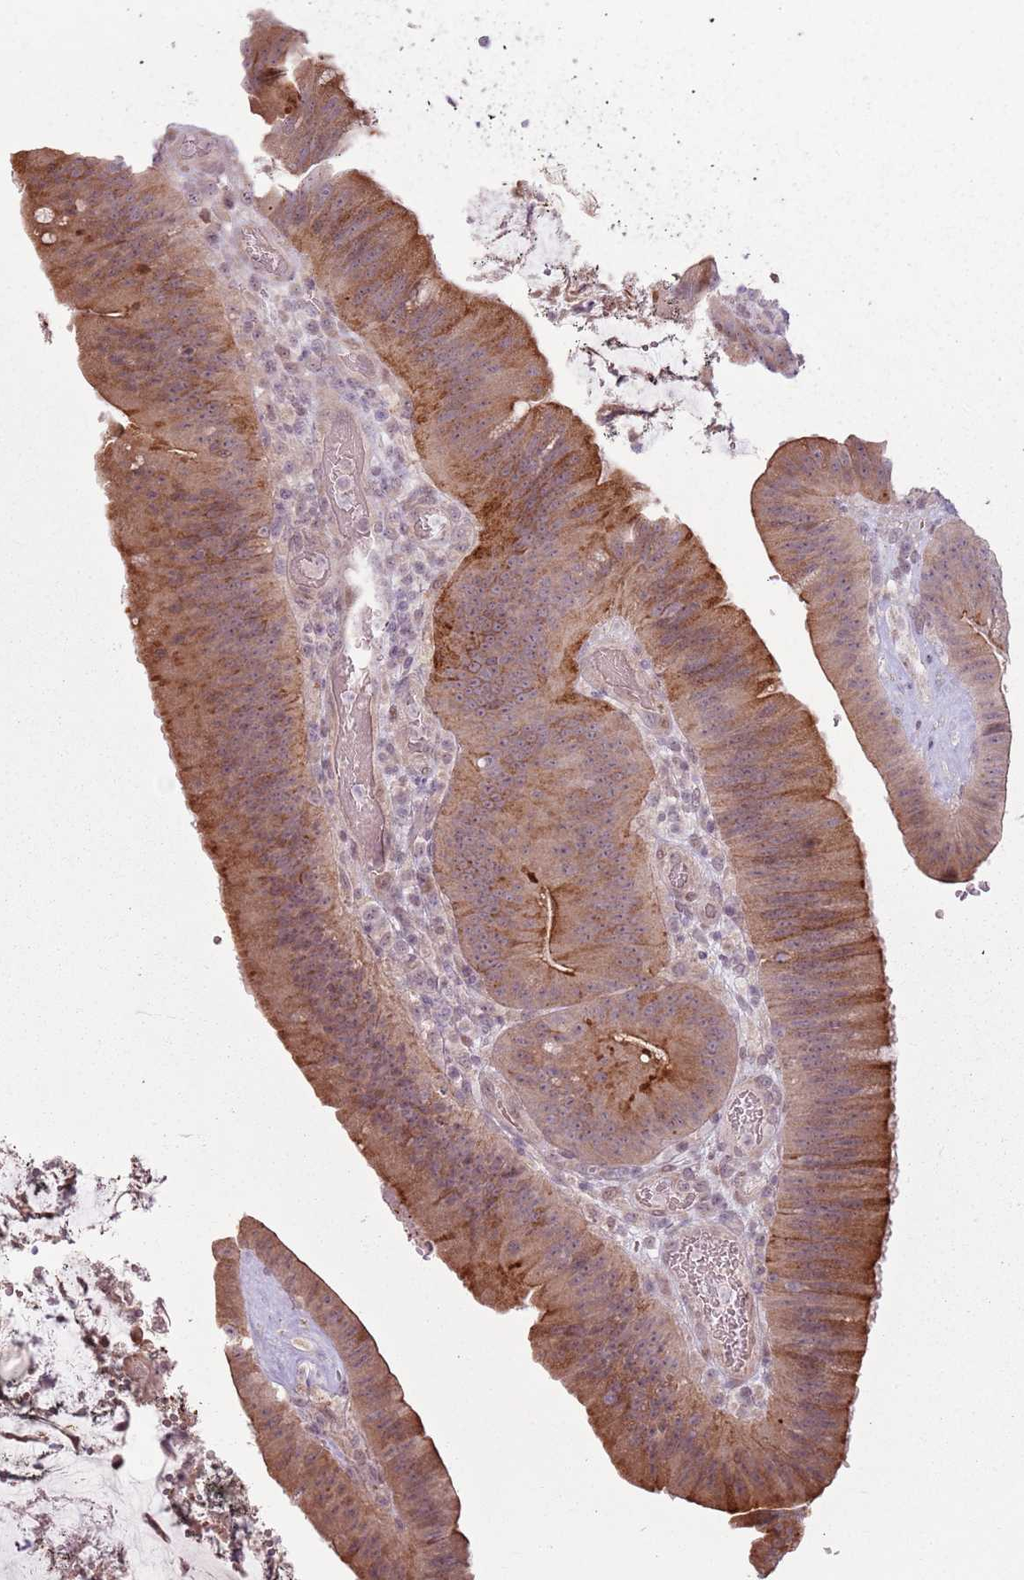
{"staining": {"intensity": "moderate", "quantity": ">75%", "location": "cytoplasmic/membranous"}, "tissue": "colorectal cancer", "cell_type": "Tumor cells", "image_type": "cancer", "snomed": [{"axis": "morphology", "description": "Adenocarcinoma, NOS"}, {"axis": "topography", "description": "Colon"}], "caption": "This is an image of immunohistochemistry (IHC) staining of adenocarcinoma (colorectal), which shows moderate positivity in the cytoplasmic/membranous of tumor cells.", "gene": "ADGRG1", "patient": {"sex": "female", "age": 43}}